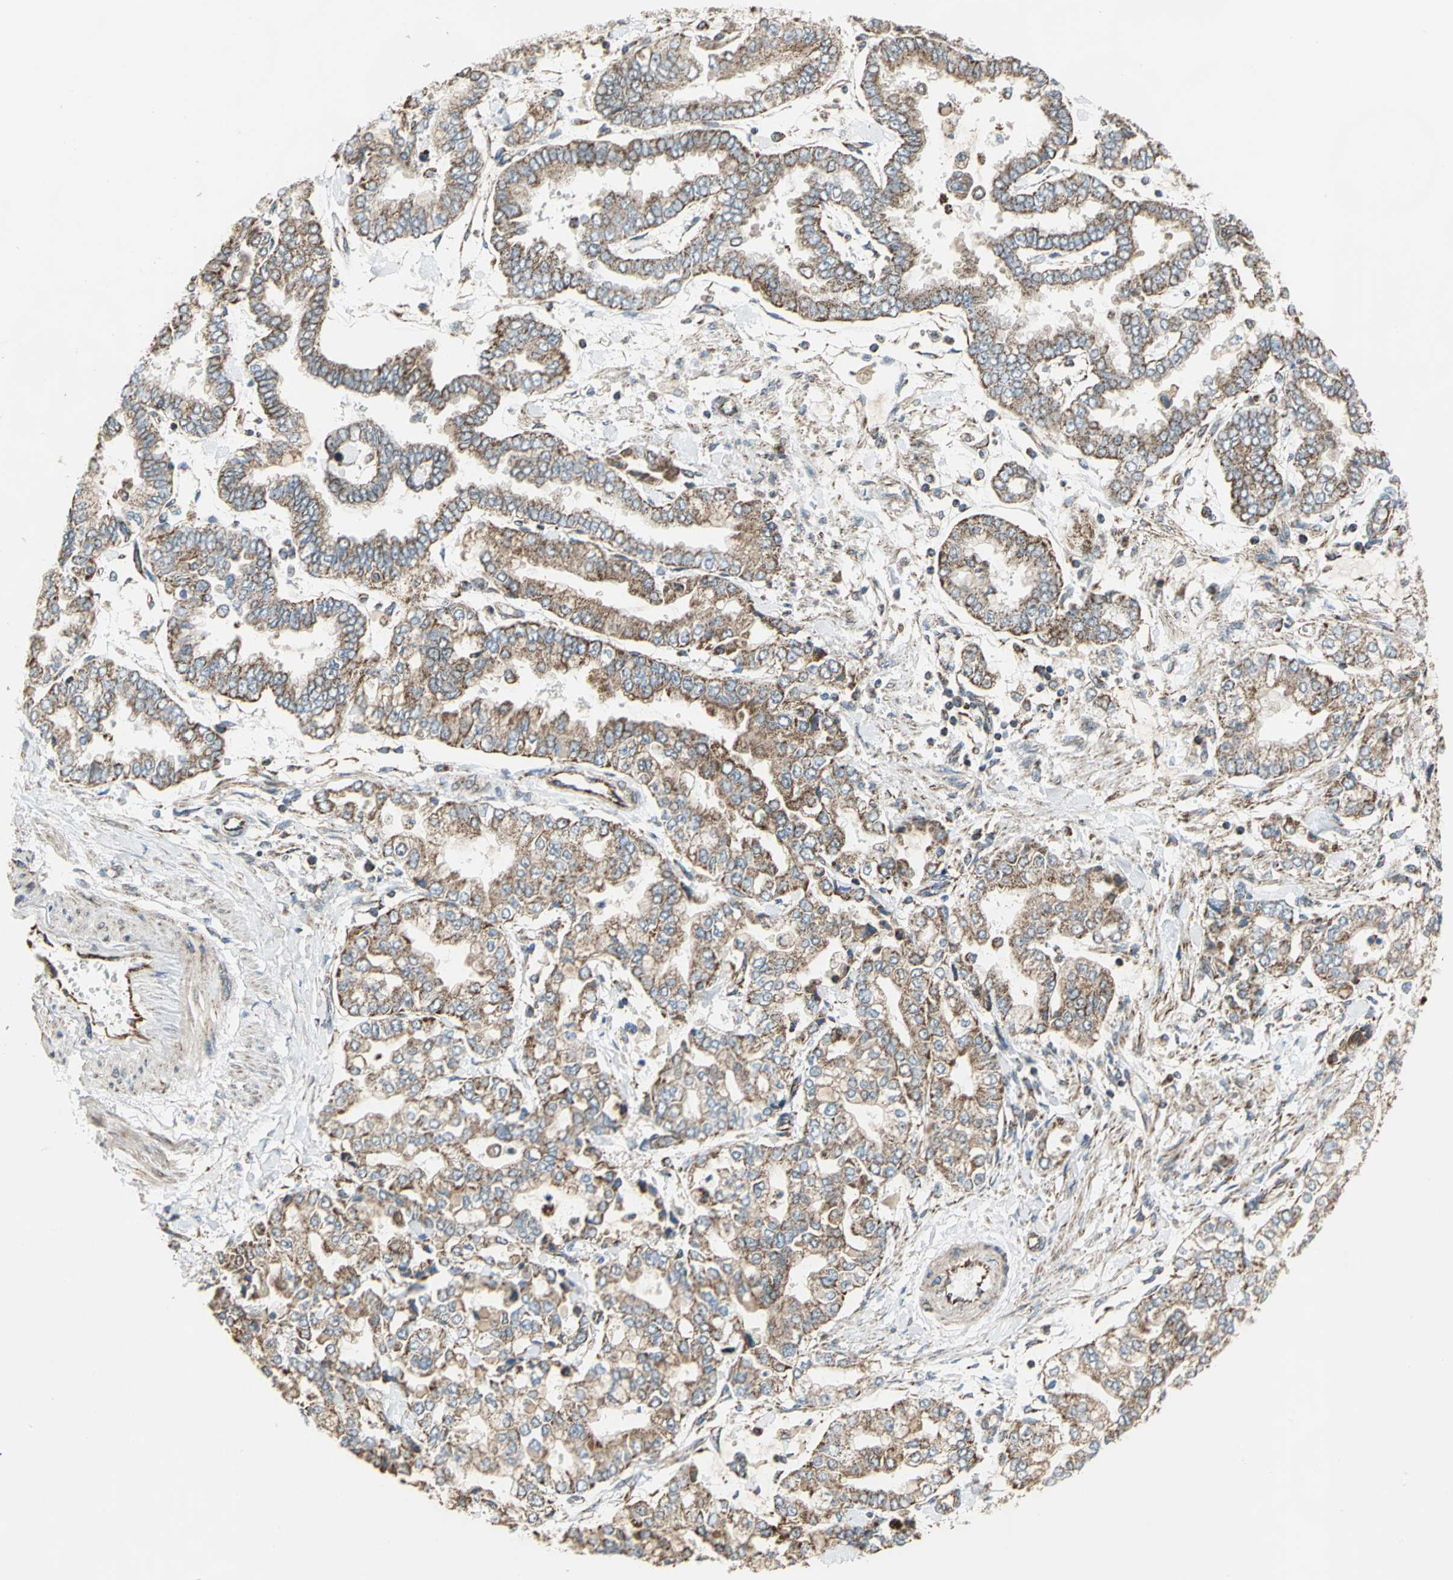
{"staining": {"intensity": "moderate", "quantity": ">75%", "location": "cytoplasmic/membranous"}, "tissue": "stomach cancer", "cell_type": "Tumor cells", "image_type": "cancer", "snomed": [{"axis": "morphology", "description": "Normal tissue, NOS"}, {"axis": "morphology", "description": "Adenocarcinoma, NOS"}, {"axis": "topography", "description": "Stomach, upper"}, {"axis": "topography", "description": "Stomach"}], "caption": "High-power microscopy captured an IHC image of stomach cancer, revealing moderate cytoplasmic/membranous expression in approximately >75% of tumor cells.", "gene": "MRPS22", "patient": {"sex": "male", "age": 76}}